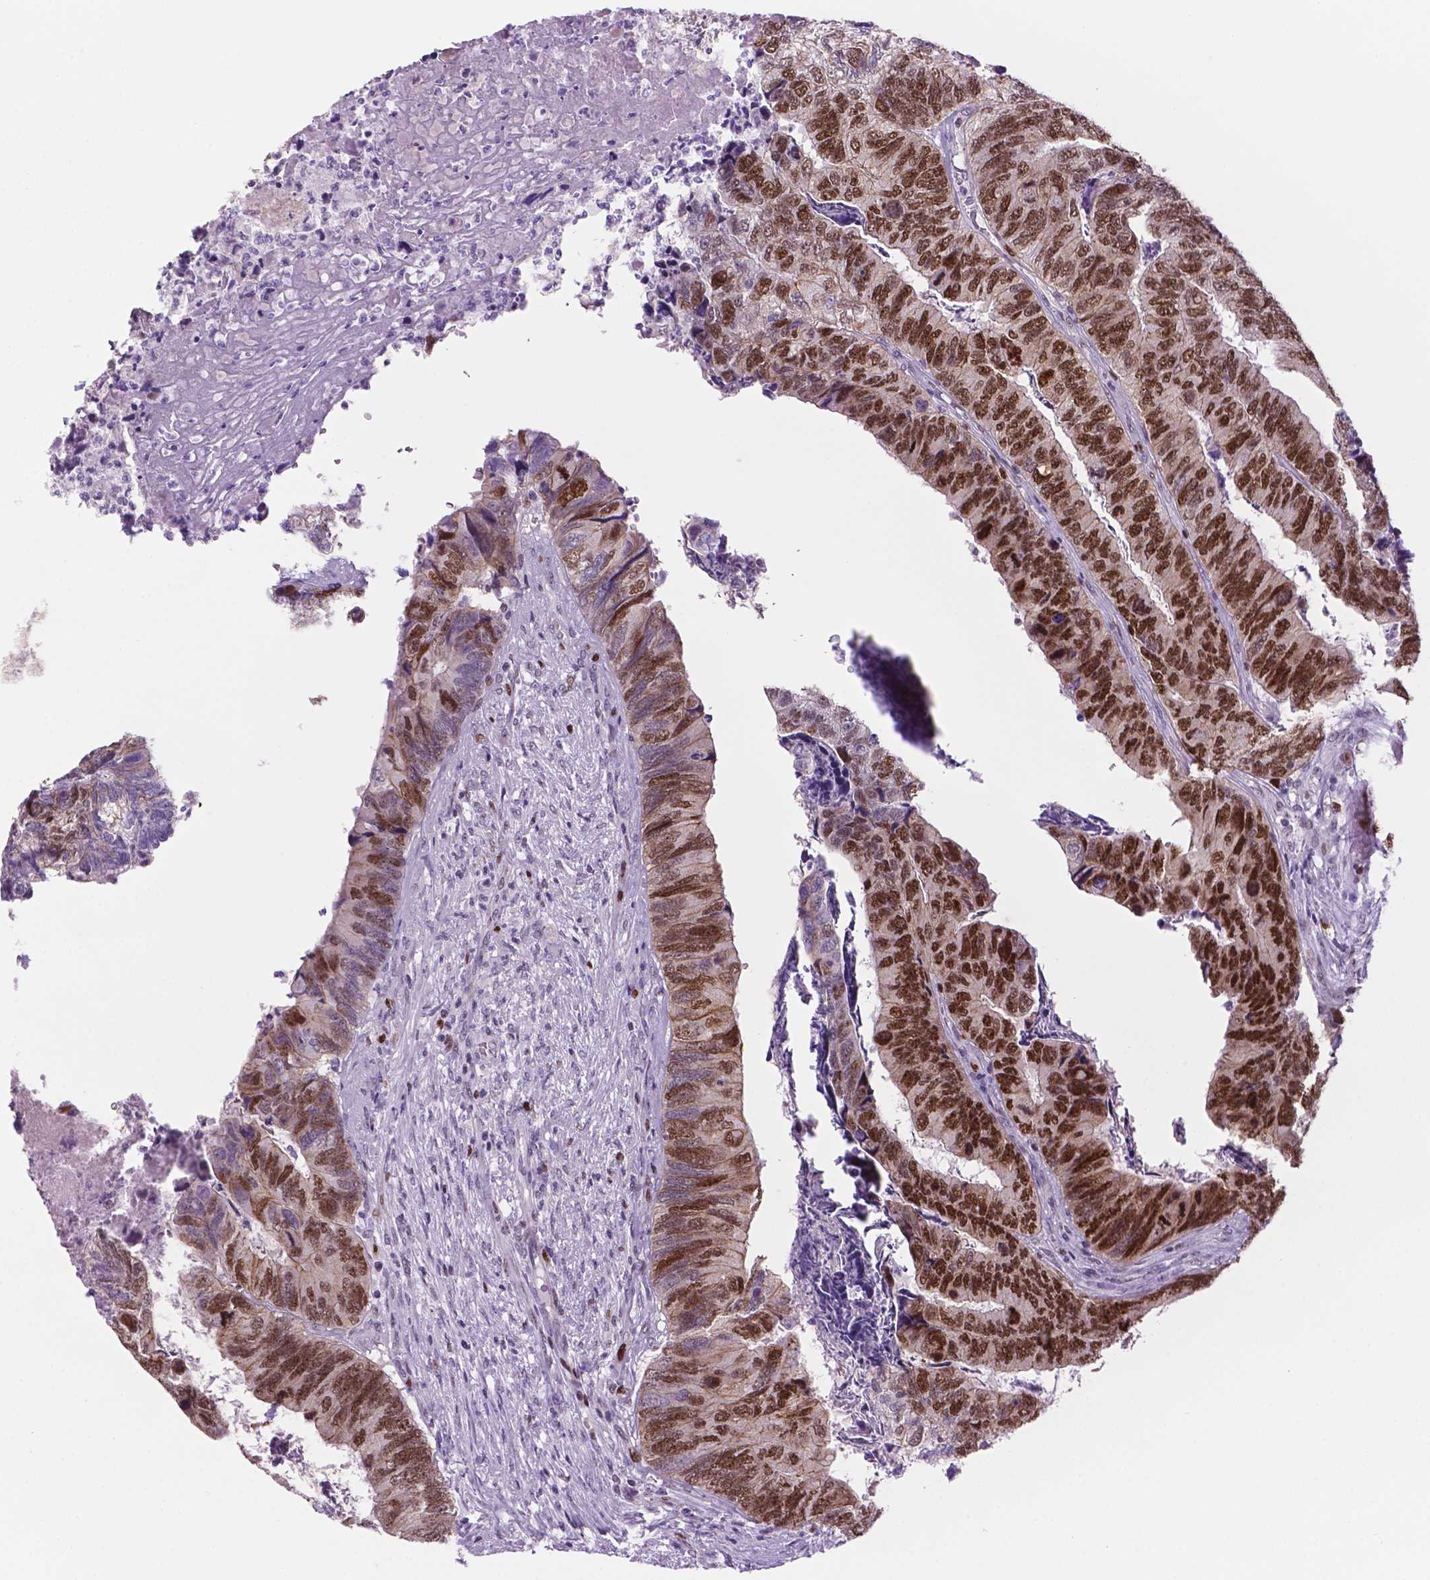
{"staining": {"intensity": "moderate", "quantity": ">75%", "location": "nuclear"}, "tissue": "colorectal cancer", "cell_type": "Tumor cells", "image_type": "cancer", "snomed": [{"axis": "morphology", "description": "Adenocarcinoma, NOS"}, {"axis": "topography", "description": "Colon"}], "caption": "Immunohistochemical staining of colorectal adenocarcinoma reveals medium levels of moderate nuclear positivity in approximately >75% of tumor cells. The protein is shown in brown color, while the nuclei are stained blue.", "gene": "NCAPH2", "patient": {"sex": "female", "age": 67}}